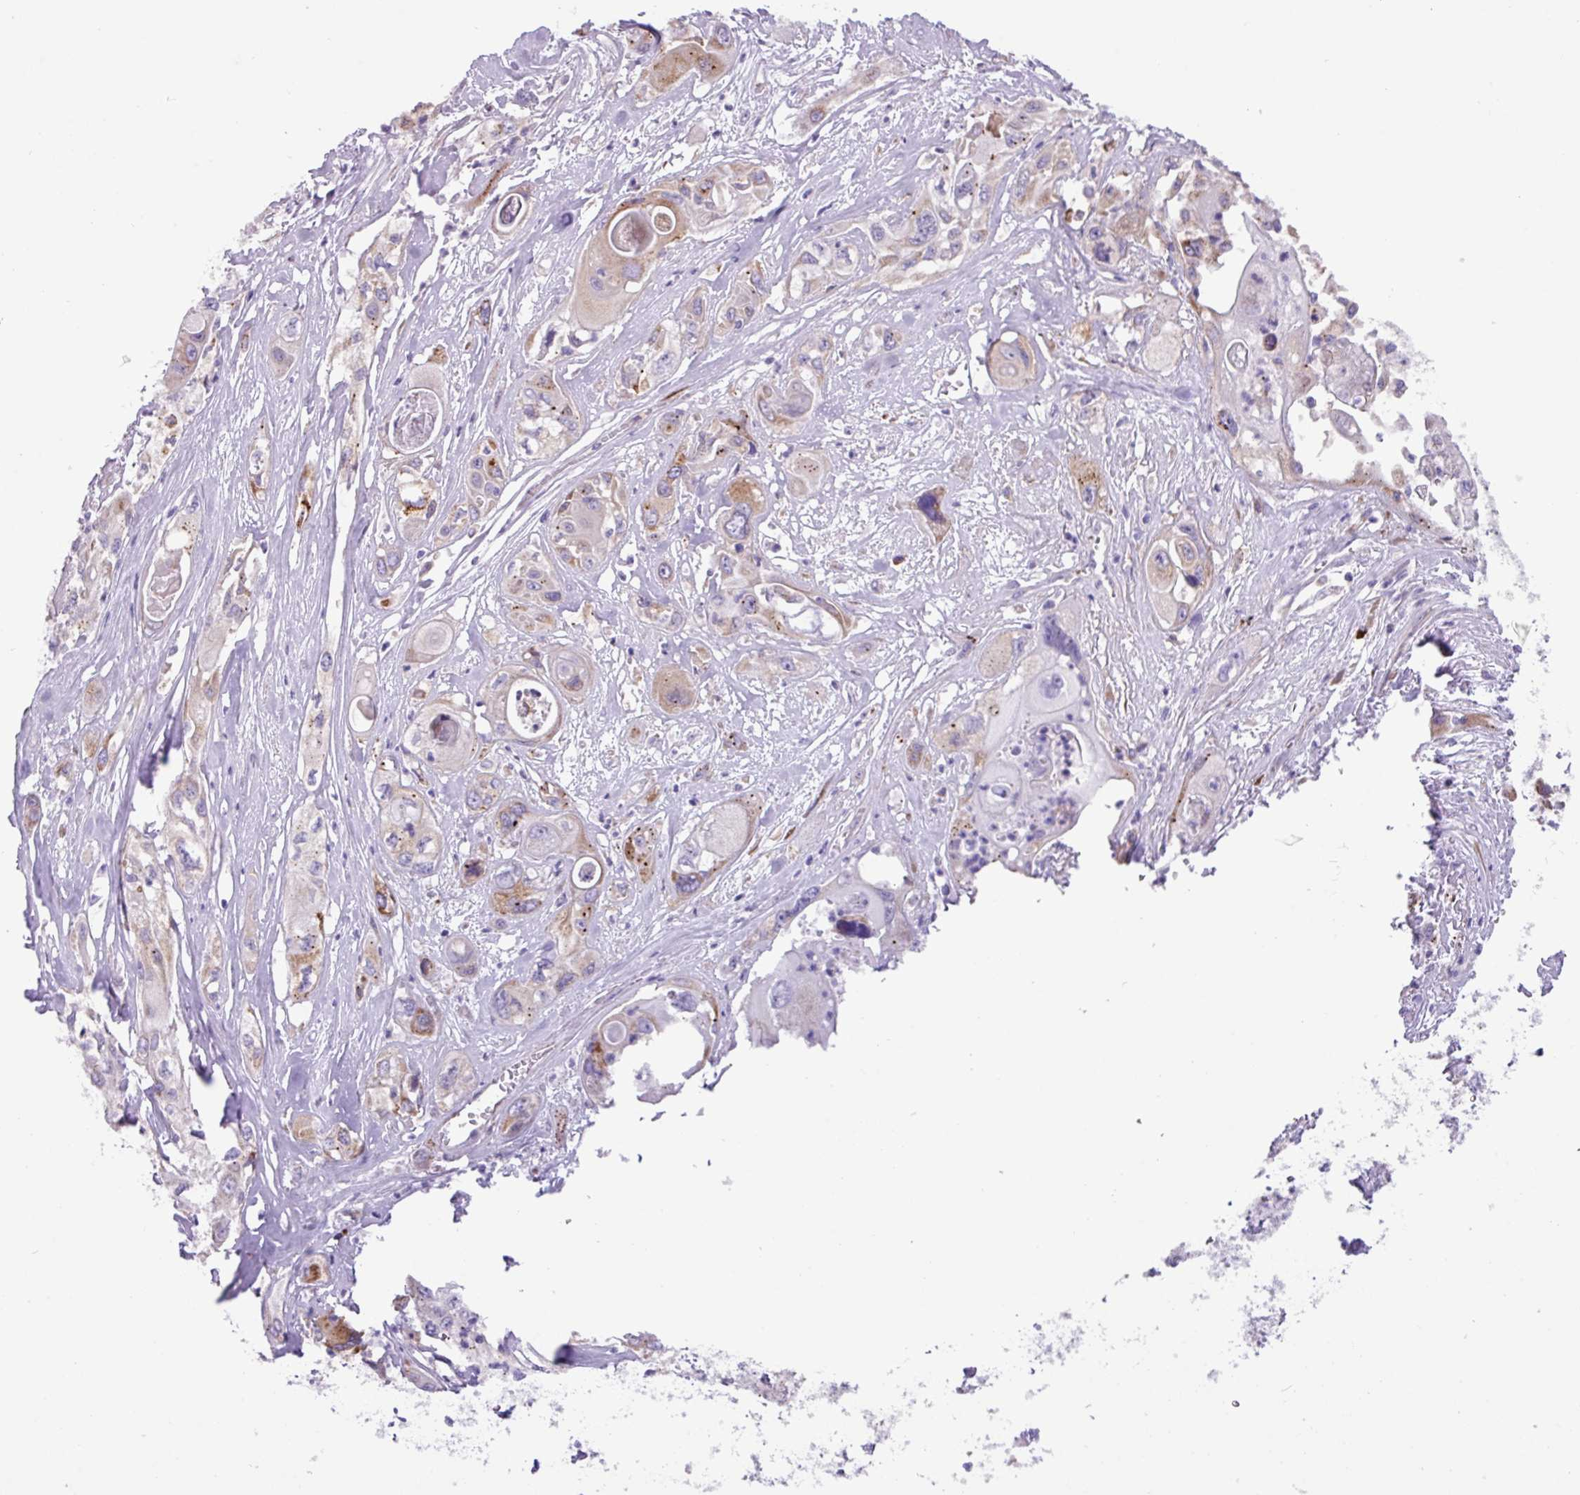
{"staining": {"intensity": "strong", "quantity": "<25%", "location": "cytoplasmic/membranous"}, "tissue": "cervical cancer", "cell_type": "Tumor cells", "image_type": "cancer", "snomed": [{"axis": "morphology", "description": "Squamous cell carcinoma, NOS"}, {"axis": "topography", "description": "Cervix"}], "caption": "Tumor cells display strong cytoplasmic/membranous staining in about <25% of cells in cervical squamous cell carcinoma.", "gene": "RGS21", "patient": {"sex": "female", "age": 67}}